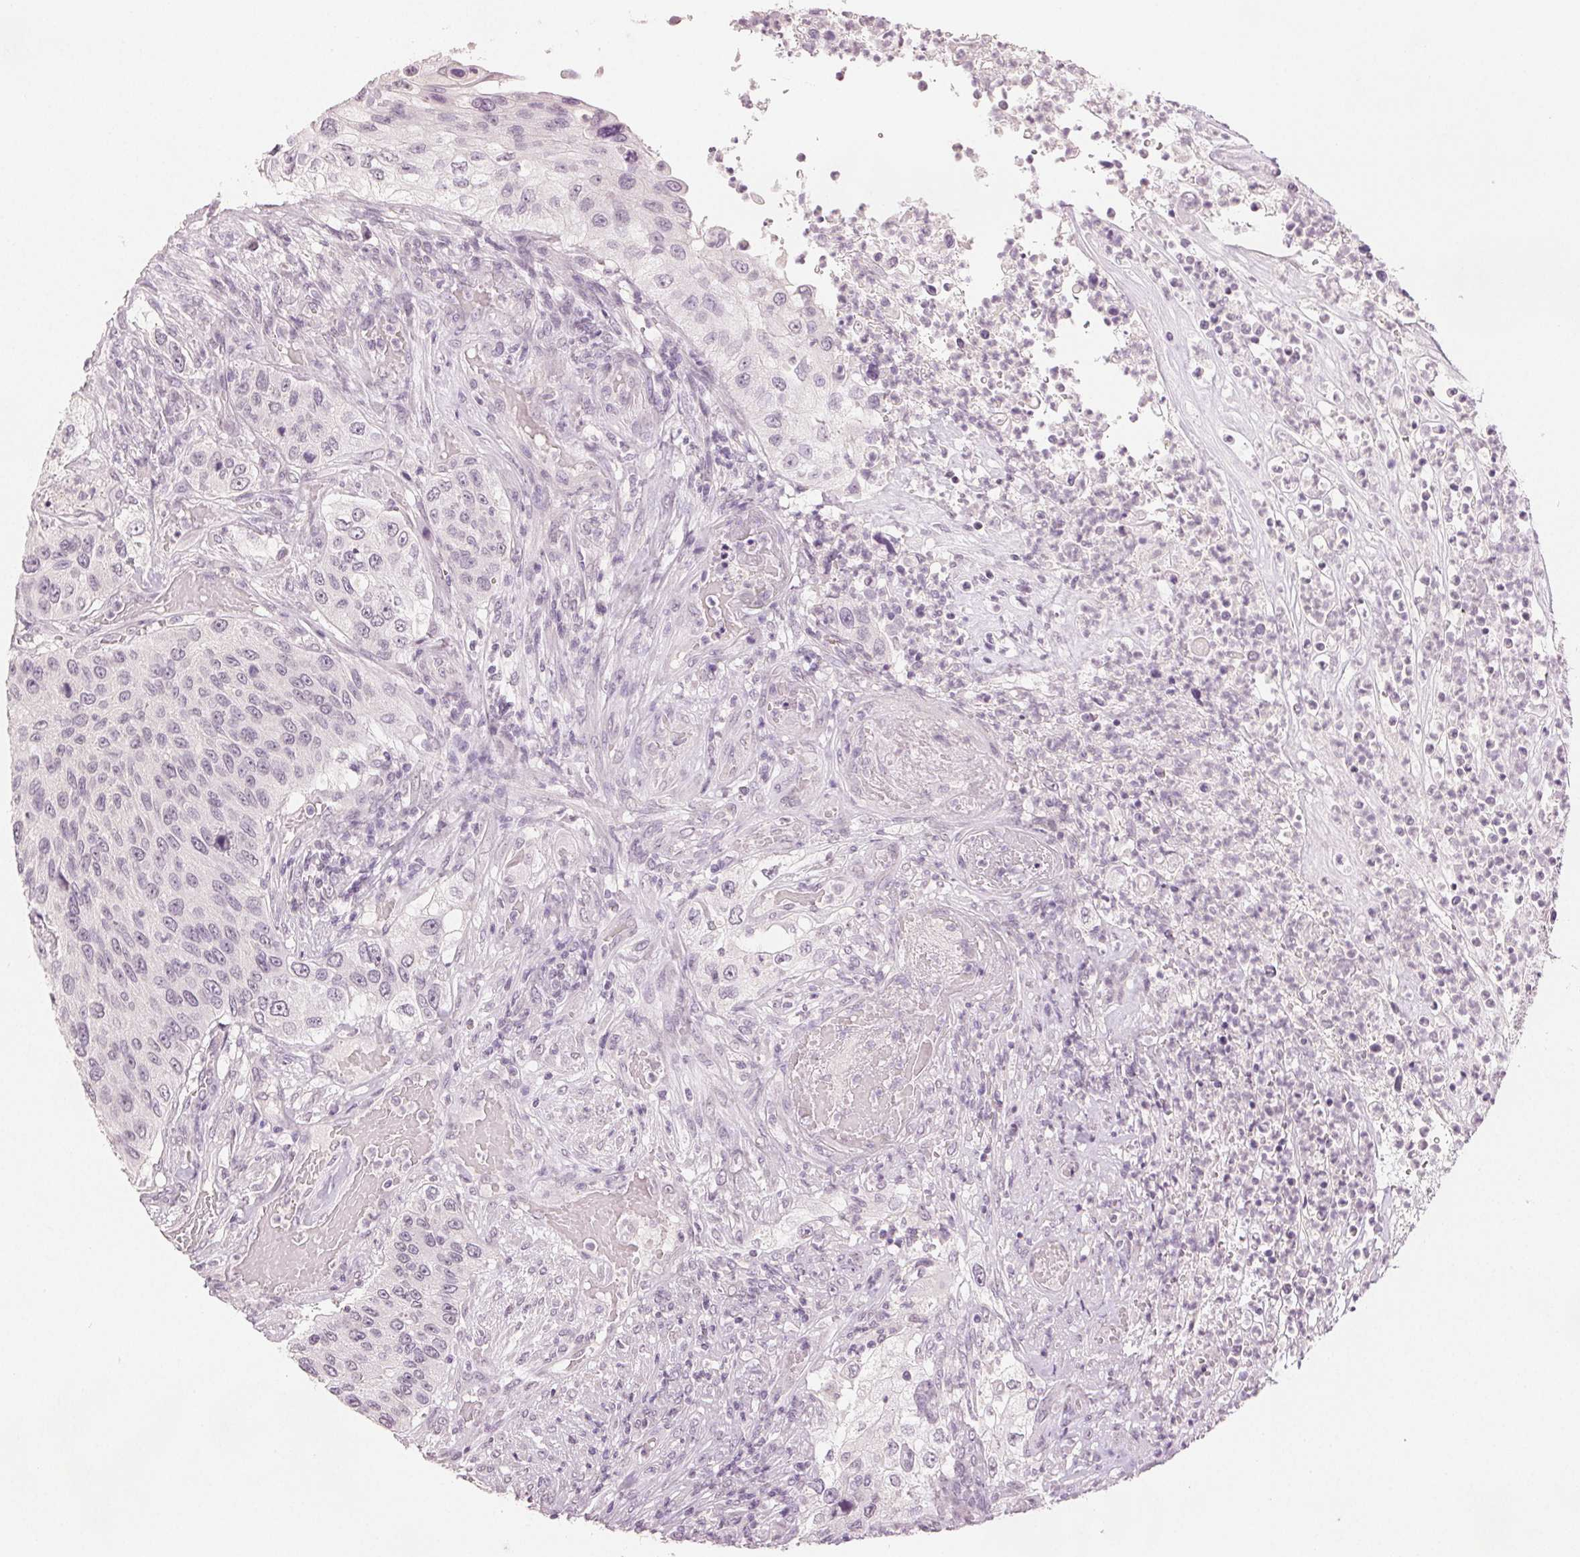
{"staining": {"intensity": "negative", "quantity": "none", "location": "none"}, "tissue": "urothelial cancer", "cell_type": "Tumor cells", "image_type": "cancer", "snomed": [{"axis": "morphology", "description": "Urothelial carcinoma, High grade"}, {"axis": "topography", "description": "Urinary bladder"}], "caption": "Urothelial carcinoma (high-grade) stained for a protein using immunohistochemistry reveals no staining tumor cells.", "gene": "SCGN", "patient": {"sex": "female", "age": 60}}